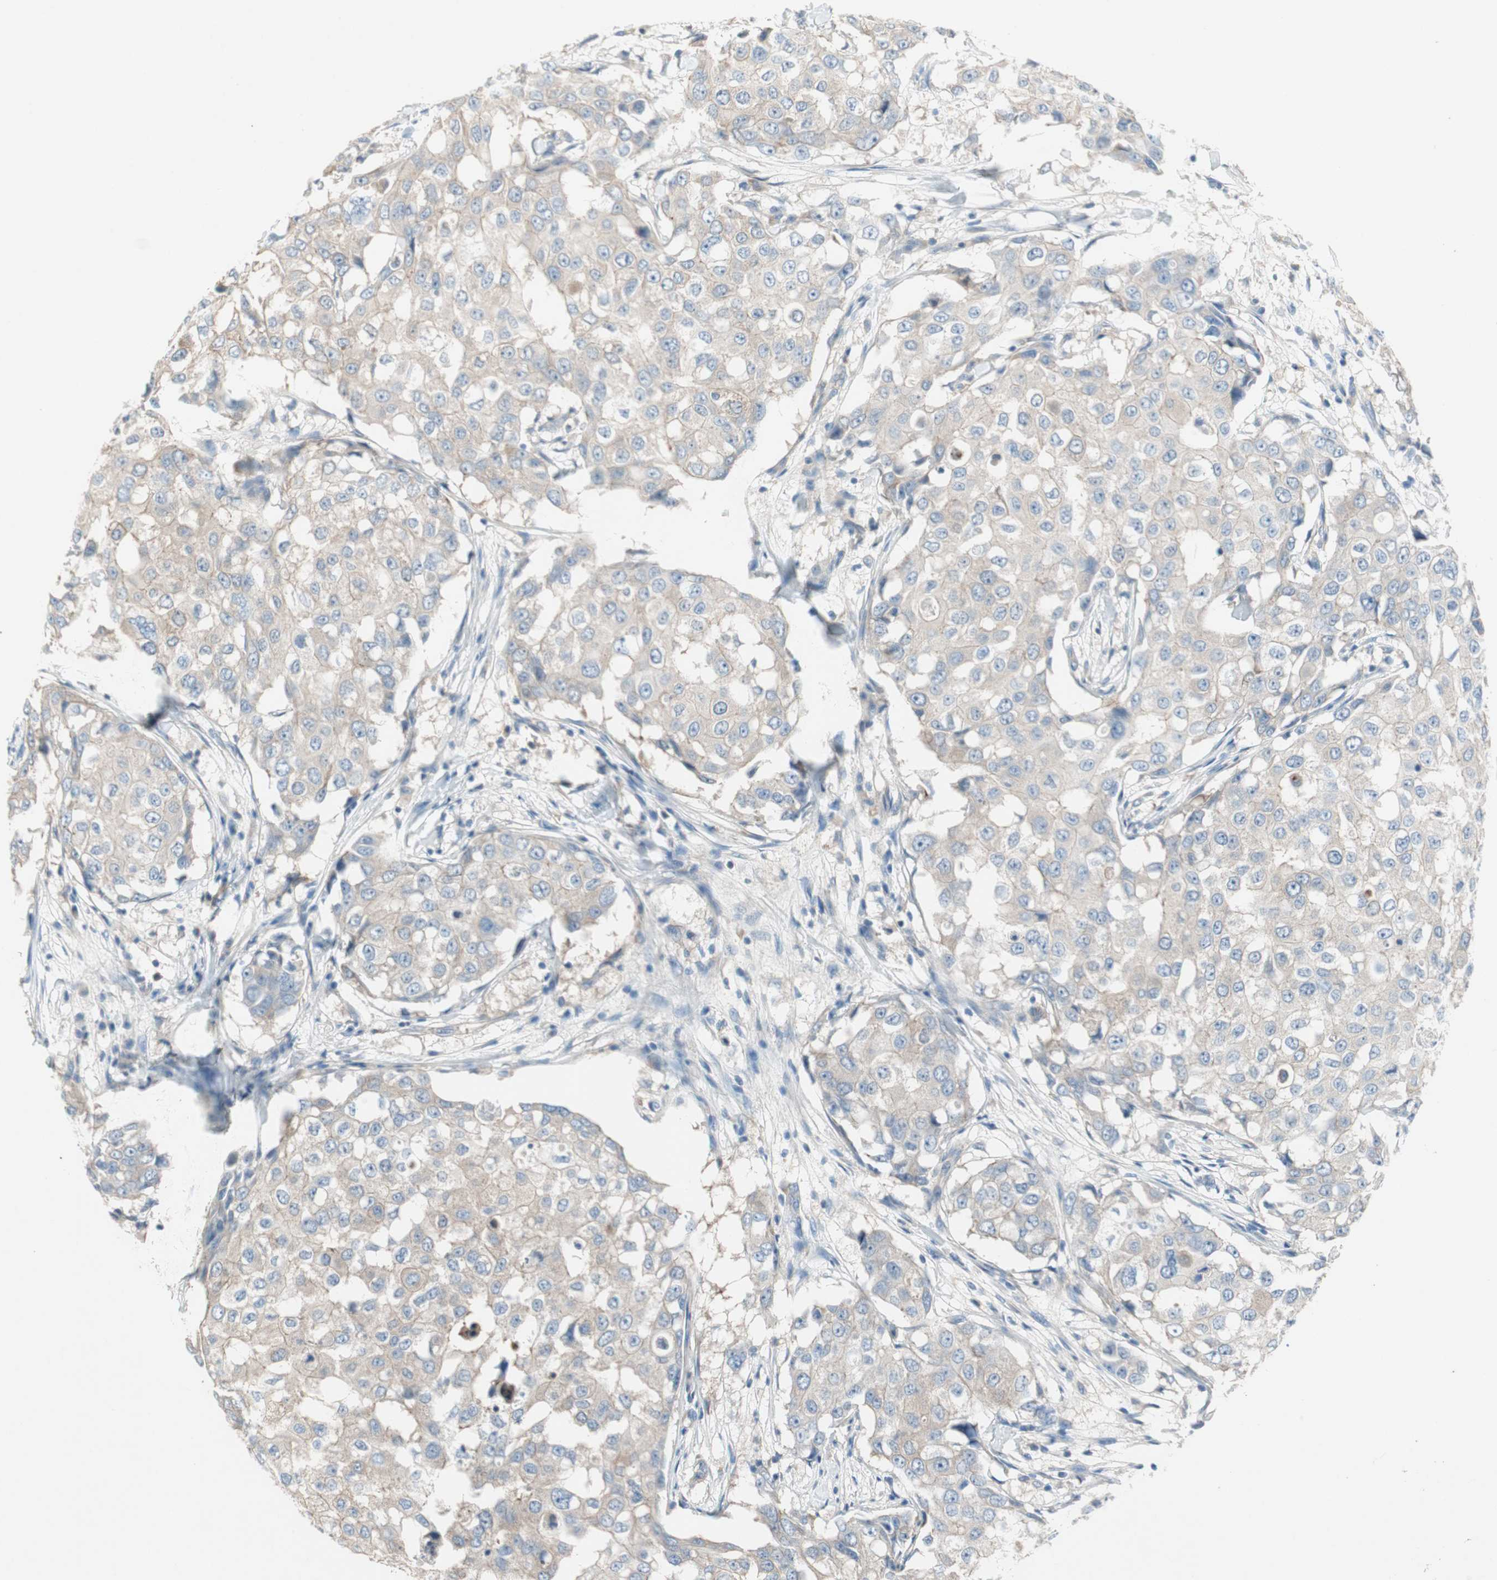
{"staining": {"intensity": "weak", "quantity": "<25%", "location": "cytoplasmic/membranous"}, "tissue": "breast cancer", "cell_type": "Tumor cells", "image_type": "cancer", "snomed": [{"axis": "morphology", "description": "Duct carcinoma"}, {"axis": "topography", "description": "Breast"}], "caption": "IHC of human breast infiltrating ductal carcinoma reveals no staining in tumor cells.", "gene": "GLUL", "patient": {"sex": "female", "age": 27}}